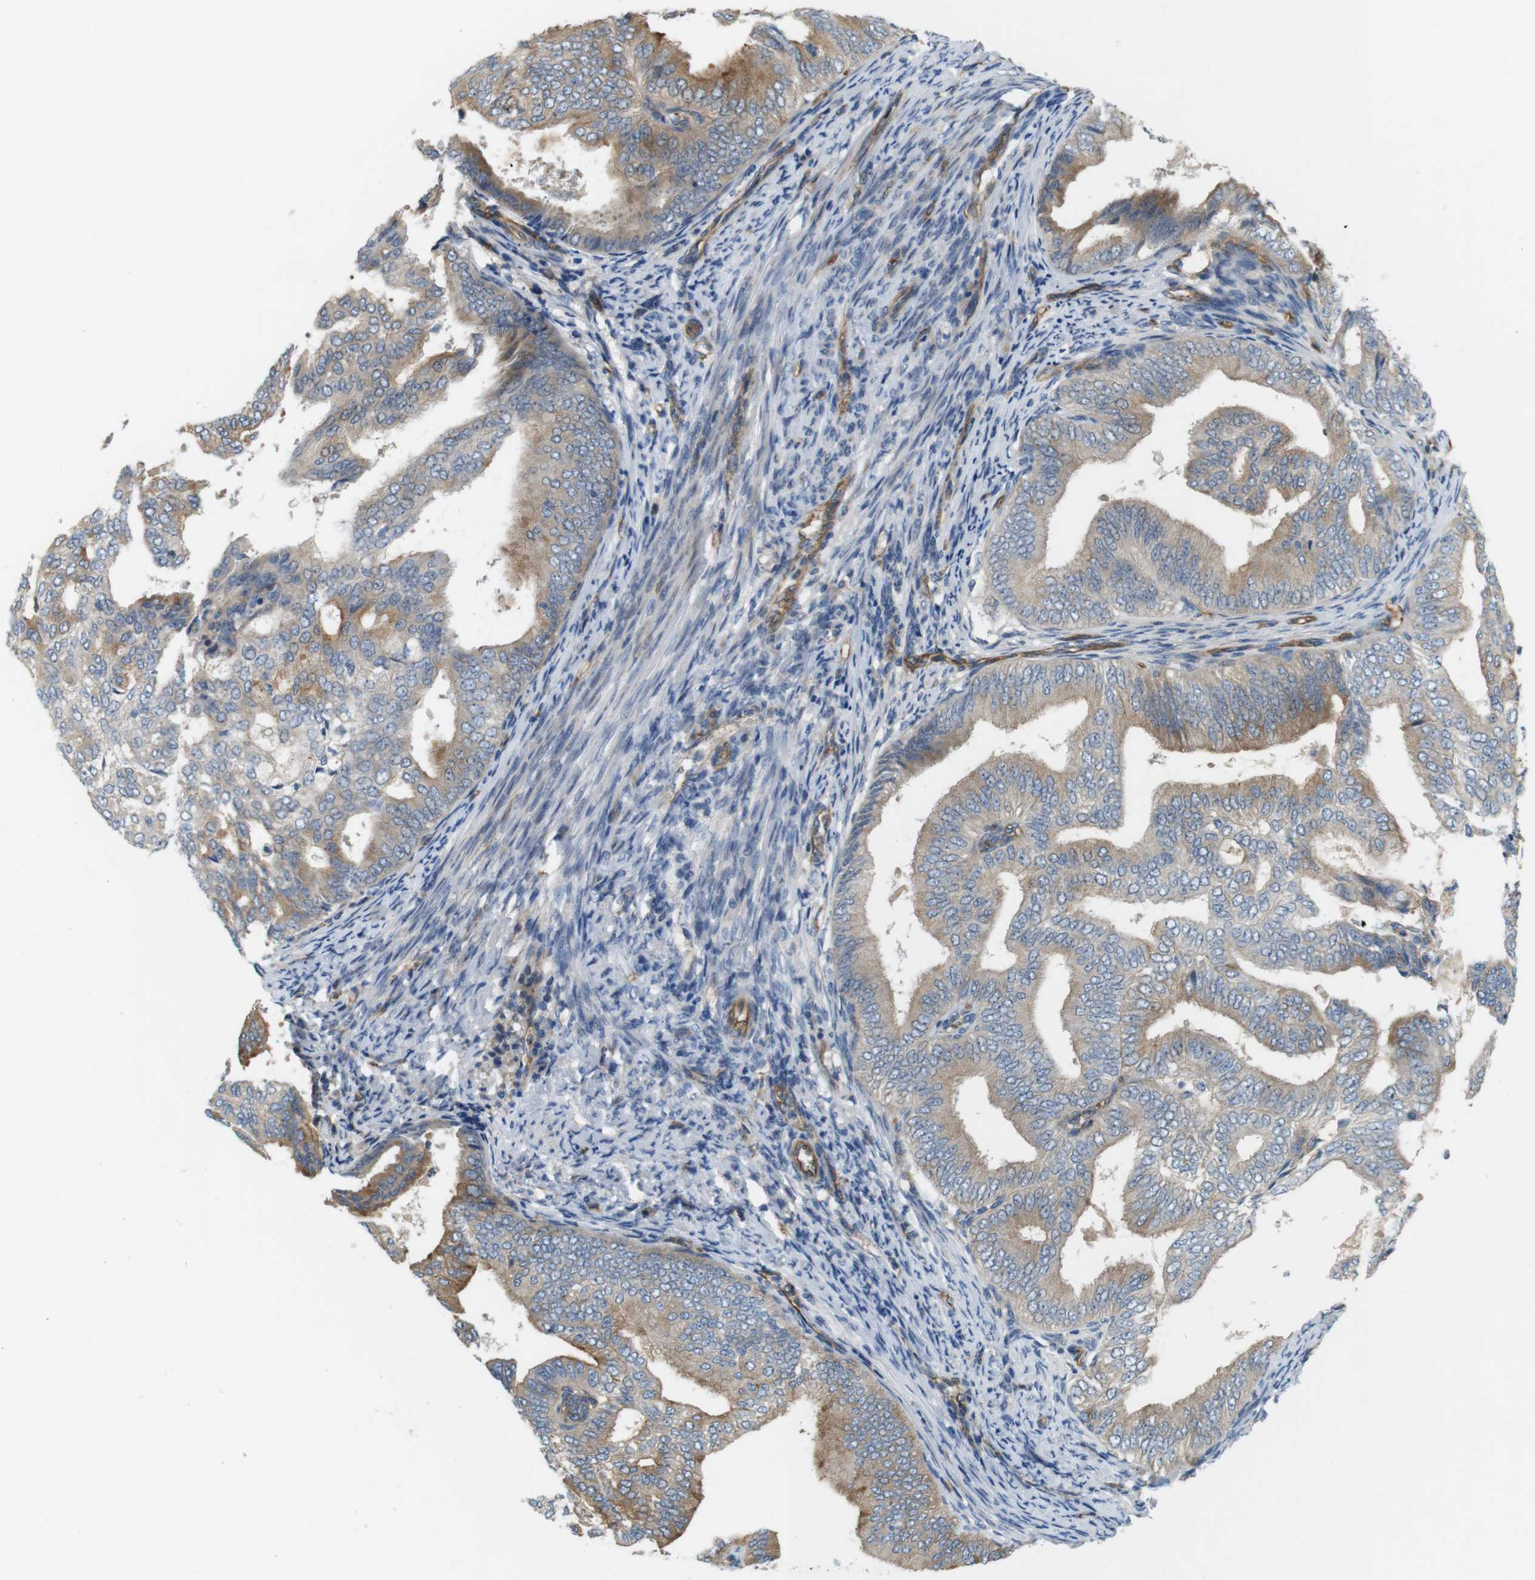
{"staining": {"intensity": "moderate", "quantity": "25%-75%", "location": "cytoplasmic/membranous"}, "tissue": "endometrial cancer", "cell_type": "Tumor cells", "image_type": "cancer", "snomed": [{"axis": "morphology", "description": "Adenocarcinoma, NOS"}, {"axis": "topography", "description": "Endometrium"}], "caption": "This image reveals endometrial cancer (adenocarcinoma) stained with immunohistochemistry to label a protein in brown. The cytoplasmic/membranous of tumor cells show moderate positivity for the protein. Nuclei are counter-stained blue.", "gene": "BVES", "patient": {"sex": "female", "age": 58}}